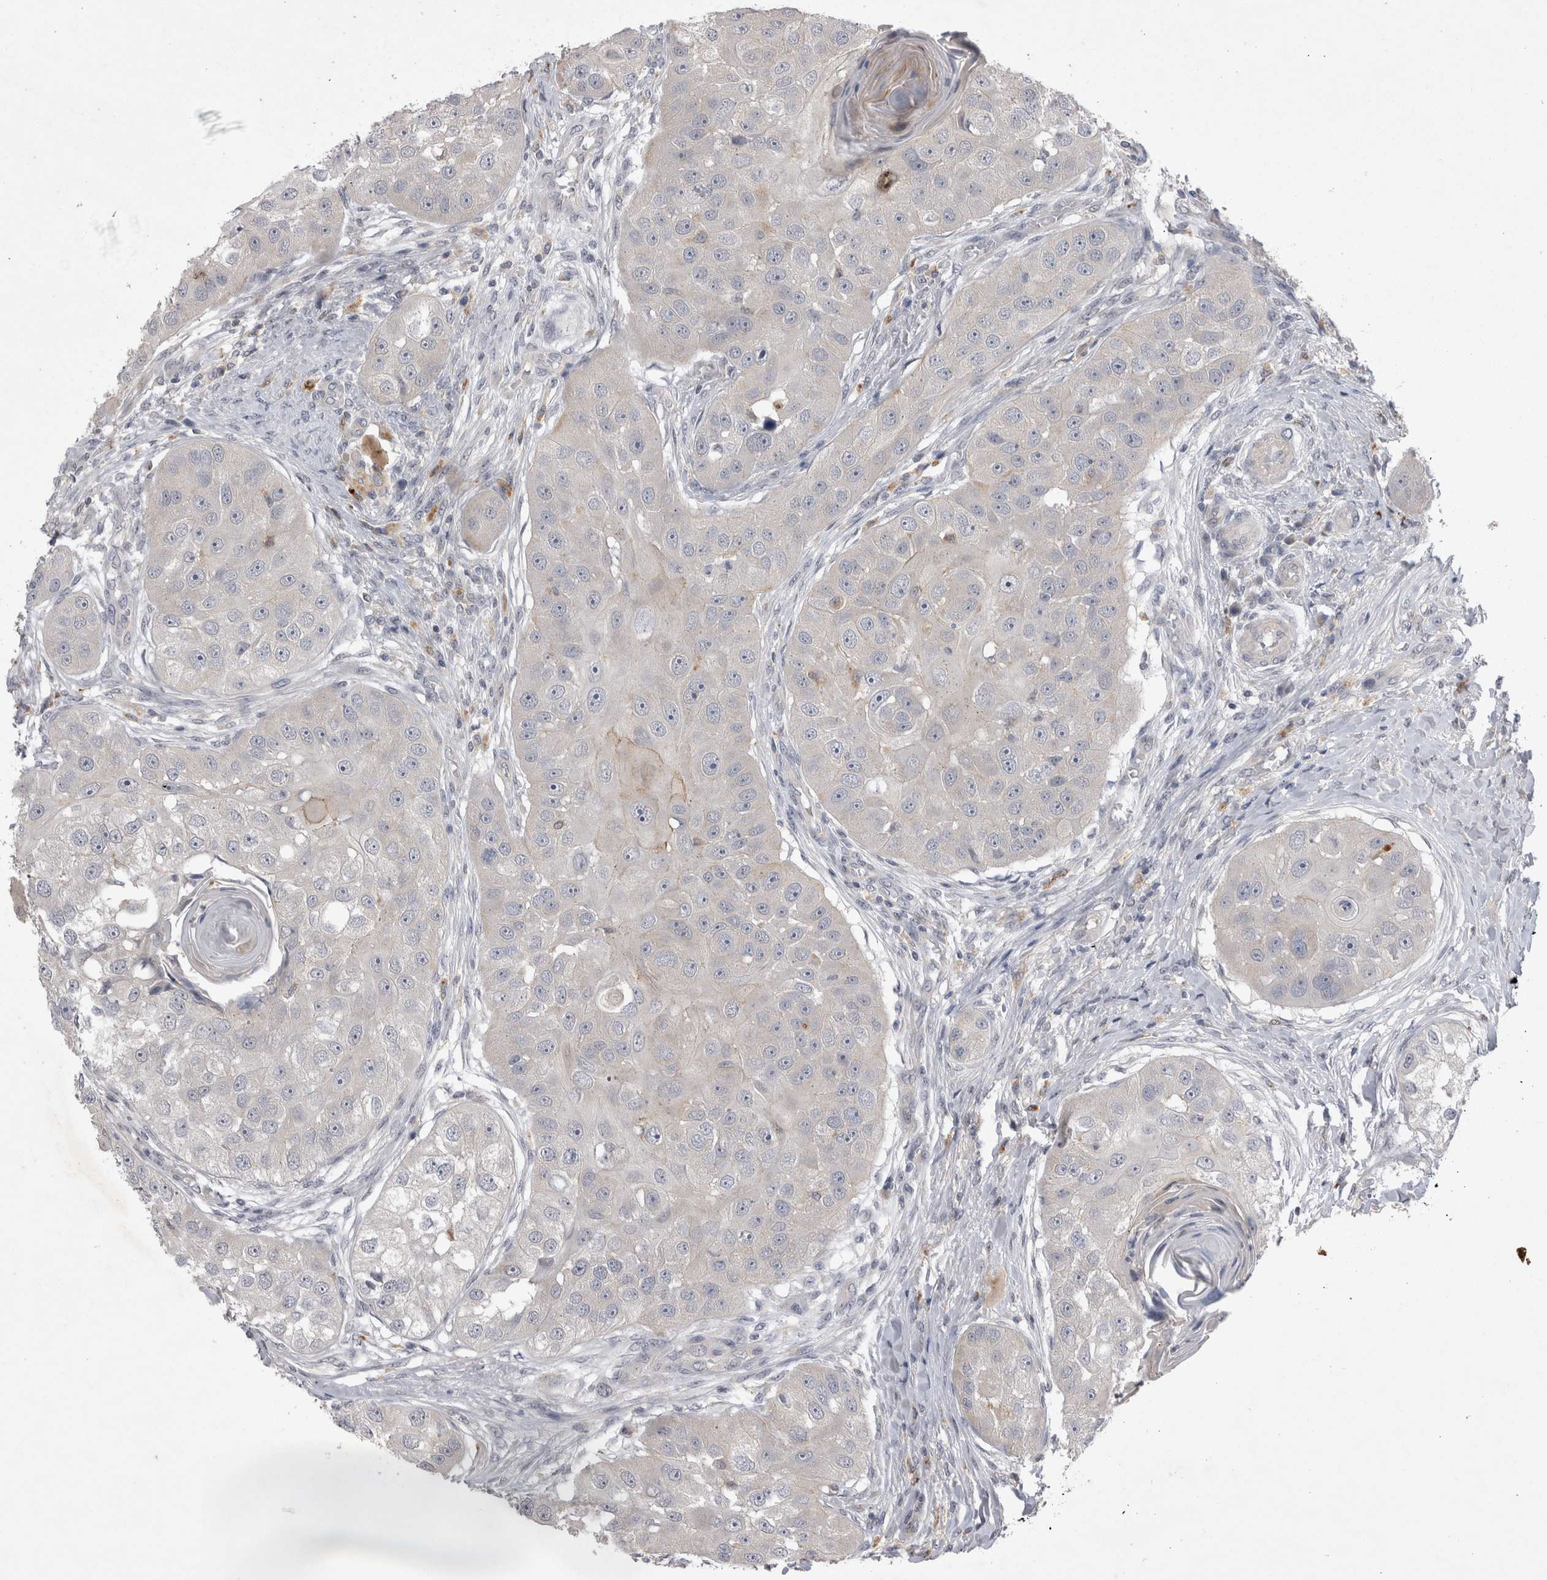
{"staining": {"intensity": "negative", "quantity": "none", "location": "none"}, "tissue": "head and neck cancer", "cell_type": "Tumor cells", "image_type": "cancer", "snomed": [{"axis": "morphology", "description": "Normal tissue, NOS"}, {"axis": "morphology", "description": "Squamous cell carcinoma, NOS"}, {"axis": "topography", "description": "Skeletal muscle"}, {"axis": "topography", "description": "Head-Neck"}], "caption": "A high-resolution micrograph shows immunohistochemistry staining of squamous cell carcinoma (head and neck), which exhibits no significant expression in tumor cells.", "gene": "CTBS", "patient": {"sex": "male", "age": 51}}